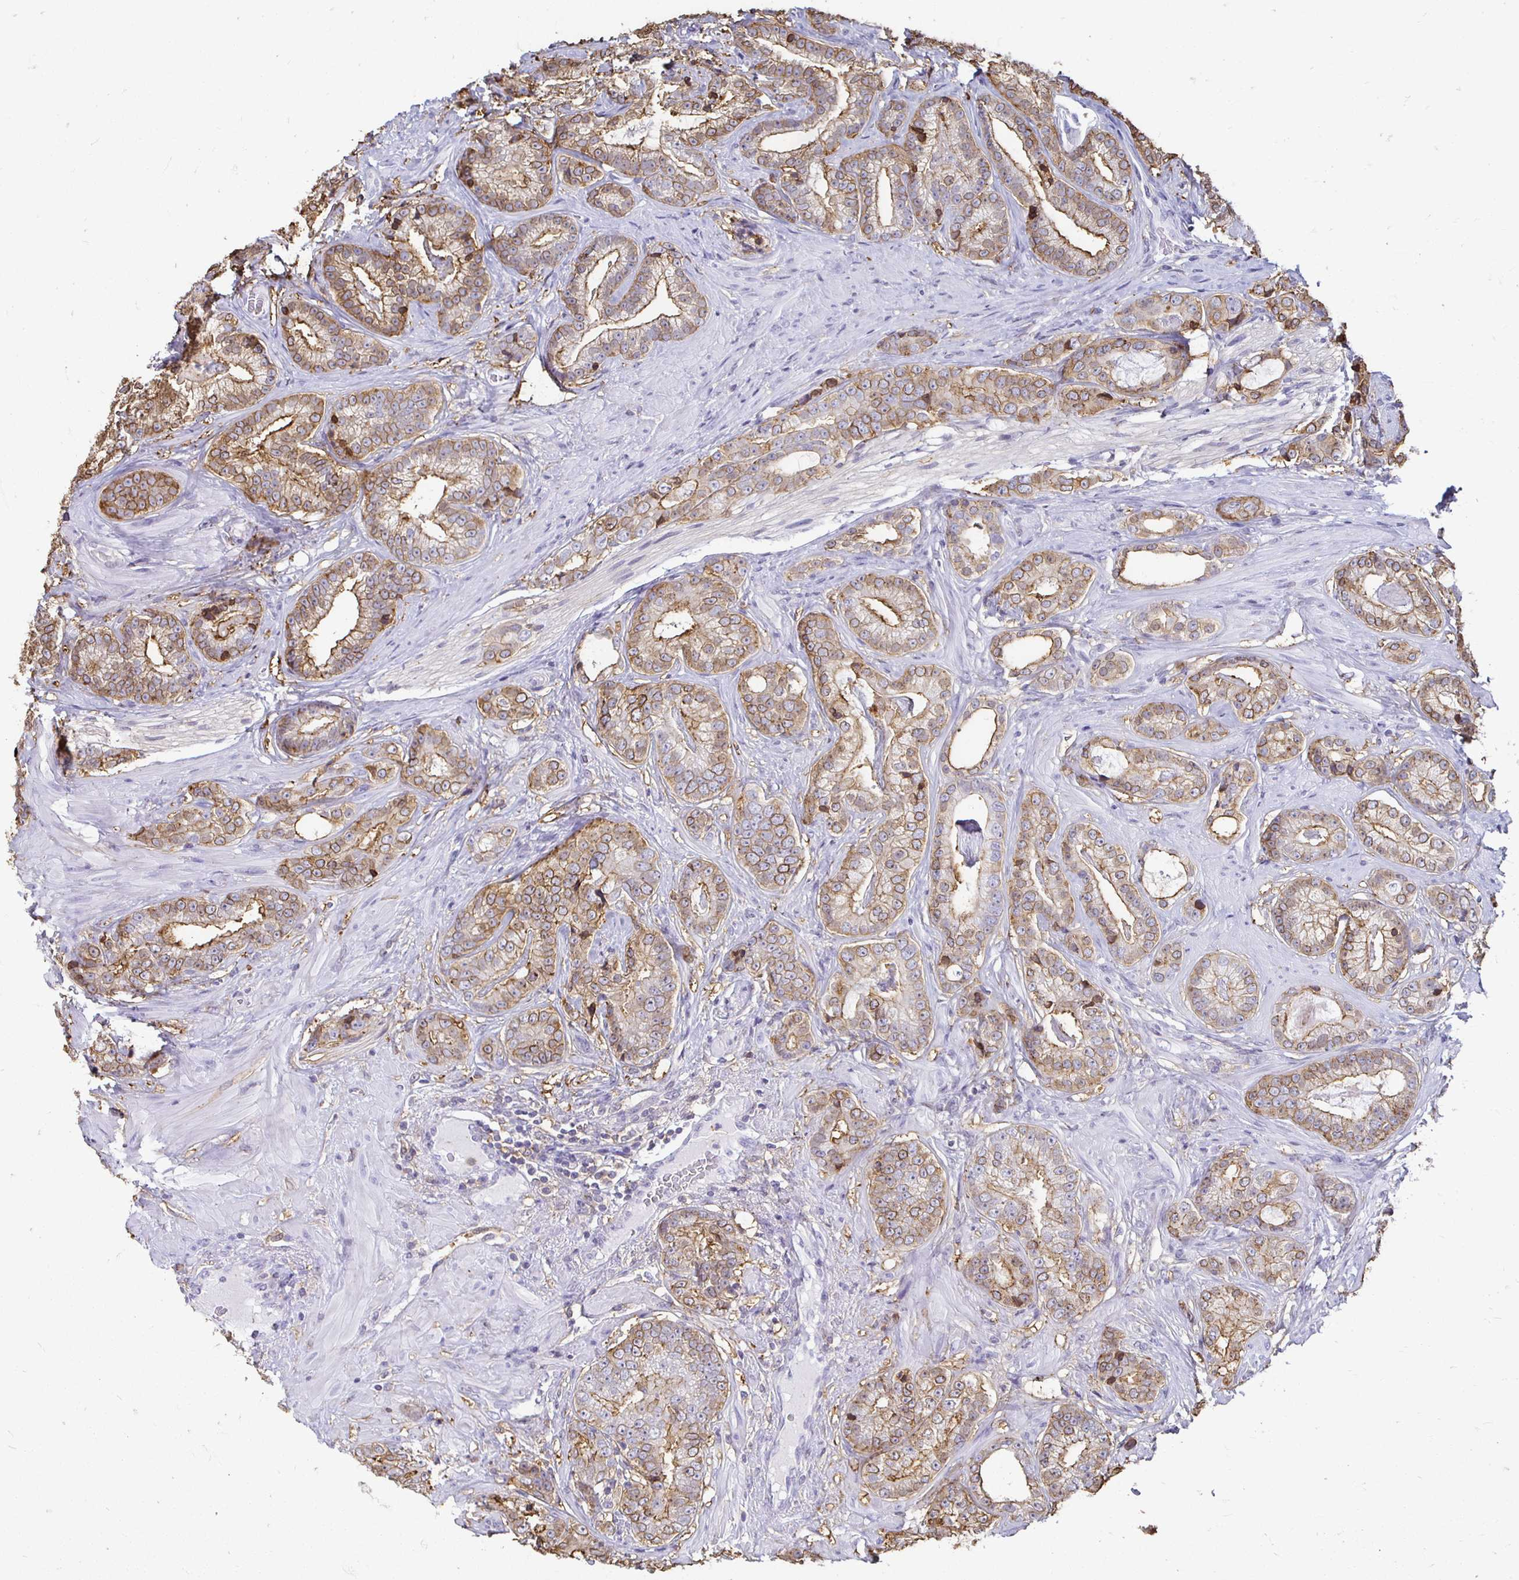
{"staining": {"intensity": "moderate", "quantity": "25%-75%", "location": "cytoplasmic/membranous"}, "tissue": "prostate cancer", "cell_type": "Tumor cells", "image_type": "cancer", "snomed": [{"axis": "morphology", "description": "Adenocarcinoma, Low grade"}, {"axis": "topography", "description": "Prostate"}], "caption": "Prostate adenocarcinoma (low-grade) stained with a protein marker exhibits moderate staining in tumor cells.", "gene": "TAS1R3", "patient": {"sex": "male", "age": 61}}